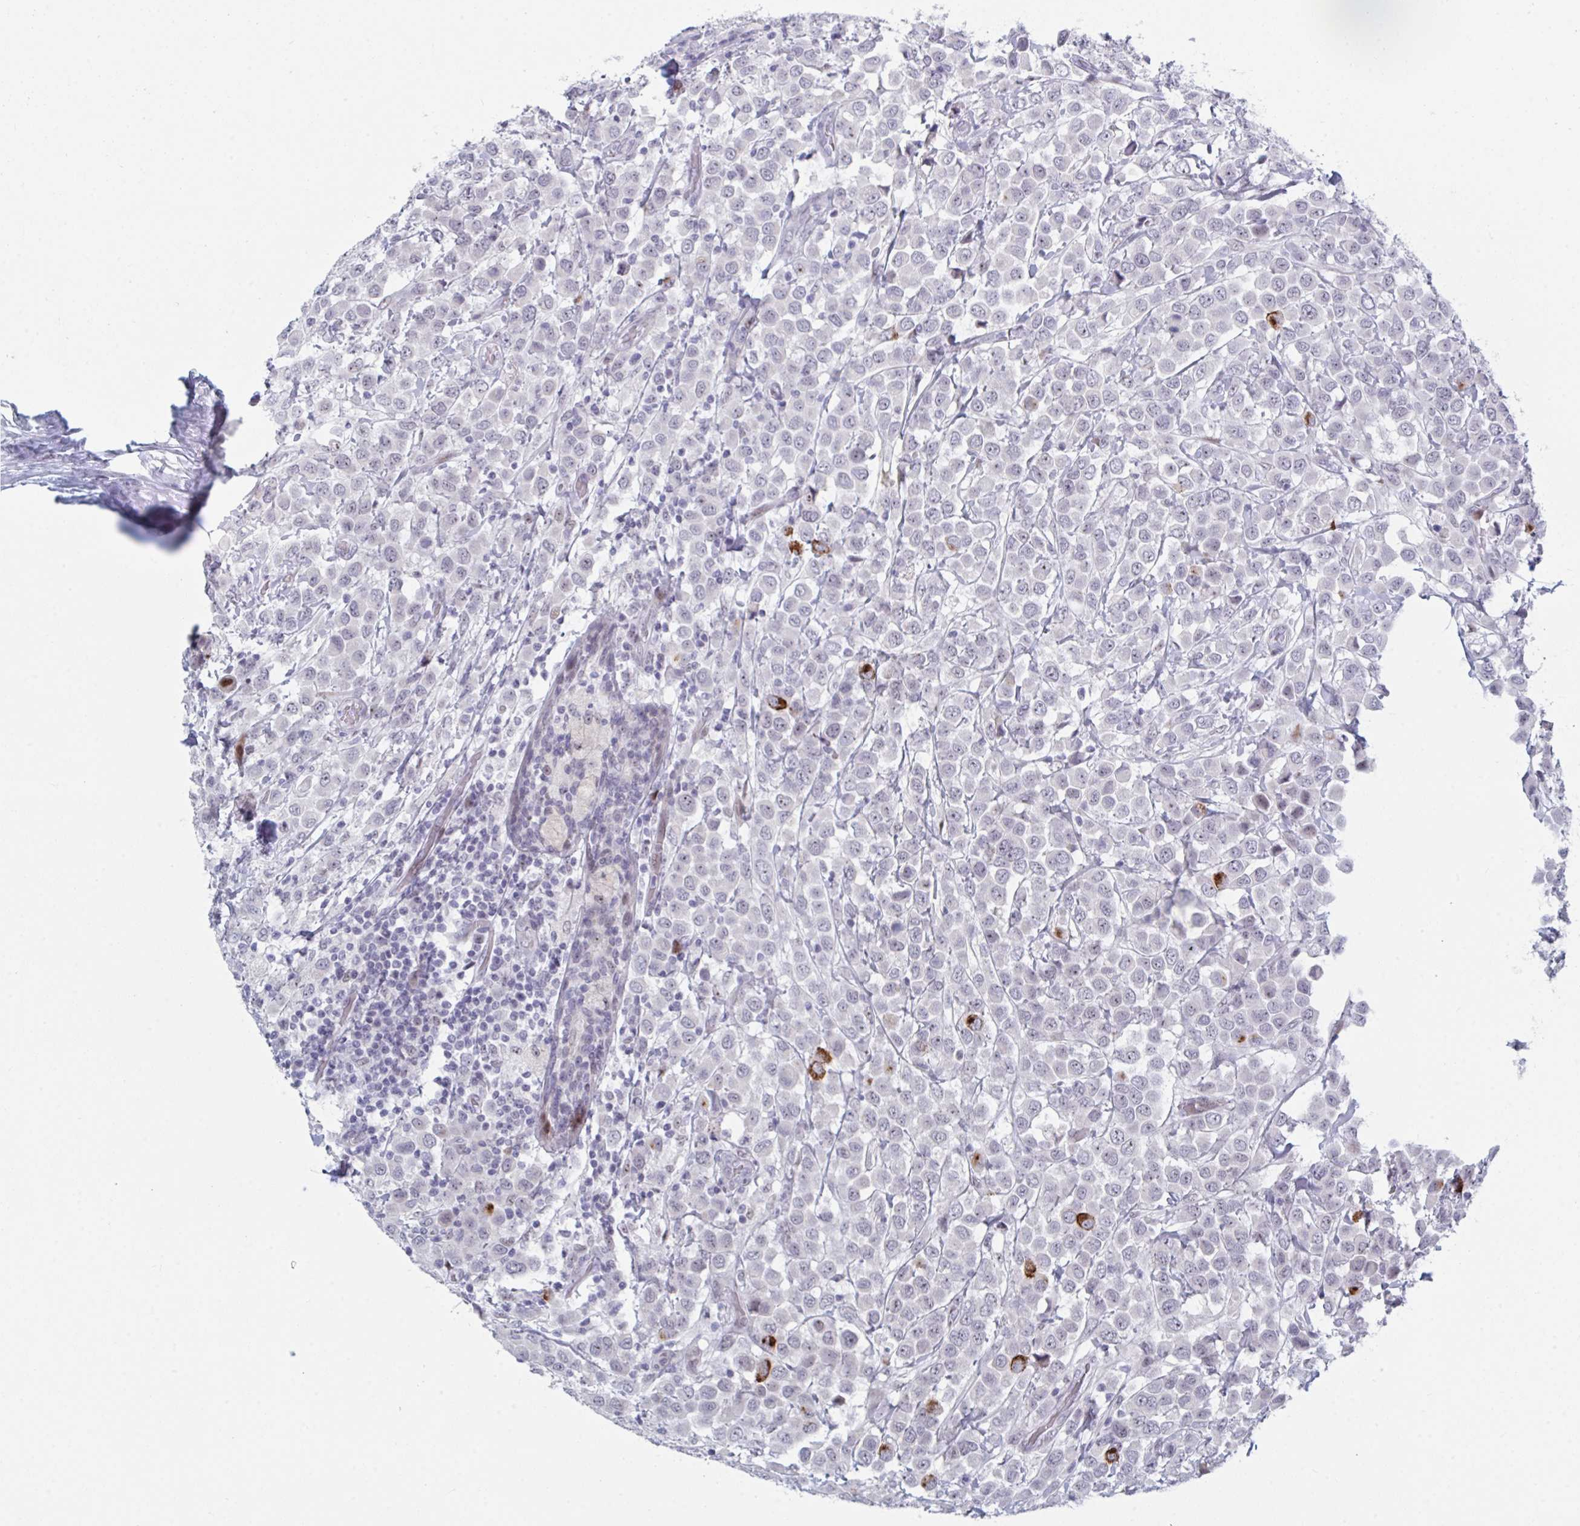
{"staining": {"intensity": "strong", "quantity": "<25%", "location": "cytoplasmic/membranous"}, "tissue": "breast cancer", "cell_type": "Tumor cells", "image_type": "cancer", "snomed": [{"axis": "morphology", "description": "Duct carcinoma"}, {"axis": "topography", "description": "Breast"}], "caption": "Infiltrating ductal carcinoma (breast) was stained to show a protein in brown. There is medium levels of strong cytoplasmic/membranous expression in about <25% of tumor cells.", "gene": "NR1H2", "patient": {"sex": "female", "age": 61}}